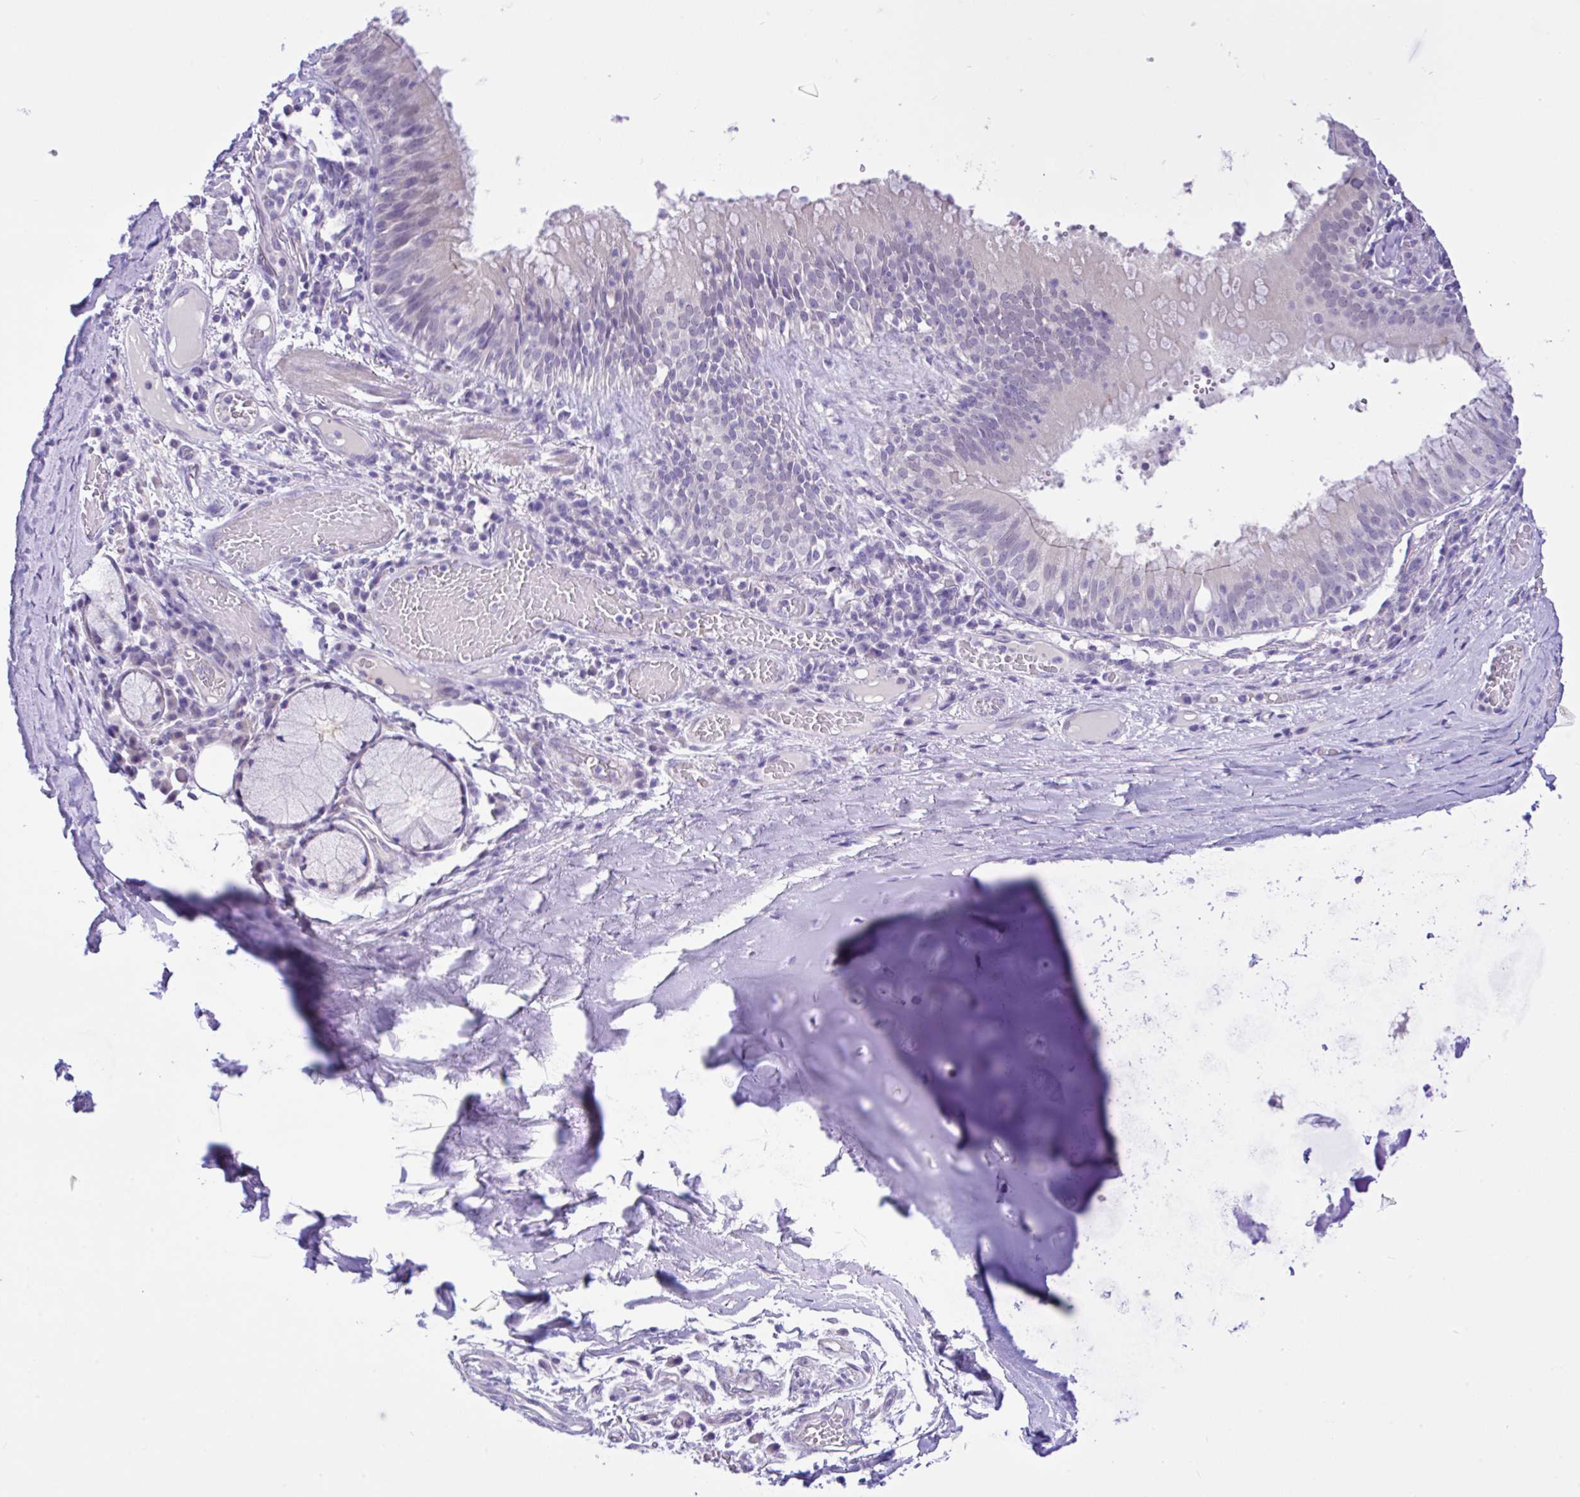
{"staining": {"intensity": "negative", "quantity": "none", "location": "none"}, "tissue": "adipose tissue", "cell_type": "Adipocytes", "image_type": "normal", "snomed": [{"axis": "morphology", "description": "Normal tissue, NOS"}, {"axis": "topography", "description": "Cartilage tissue"}, {"axis": "topography", "description": "Bronchus"}], "caption": "This is an IHC histopathology image of benign adipose tissue. There is no positivity in adipocytes.", "gene": "ANO4", "patient": {"sex": "male", "age": 56}}